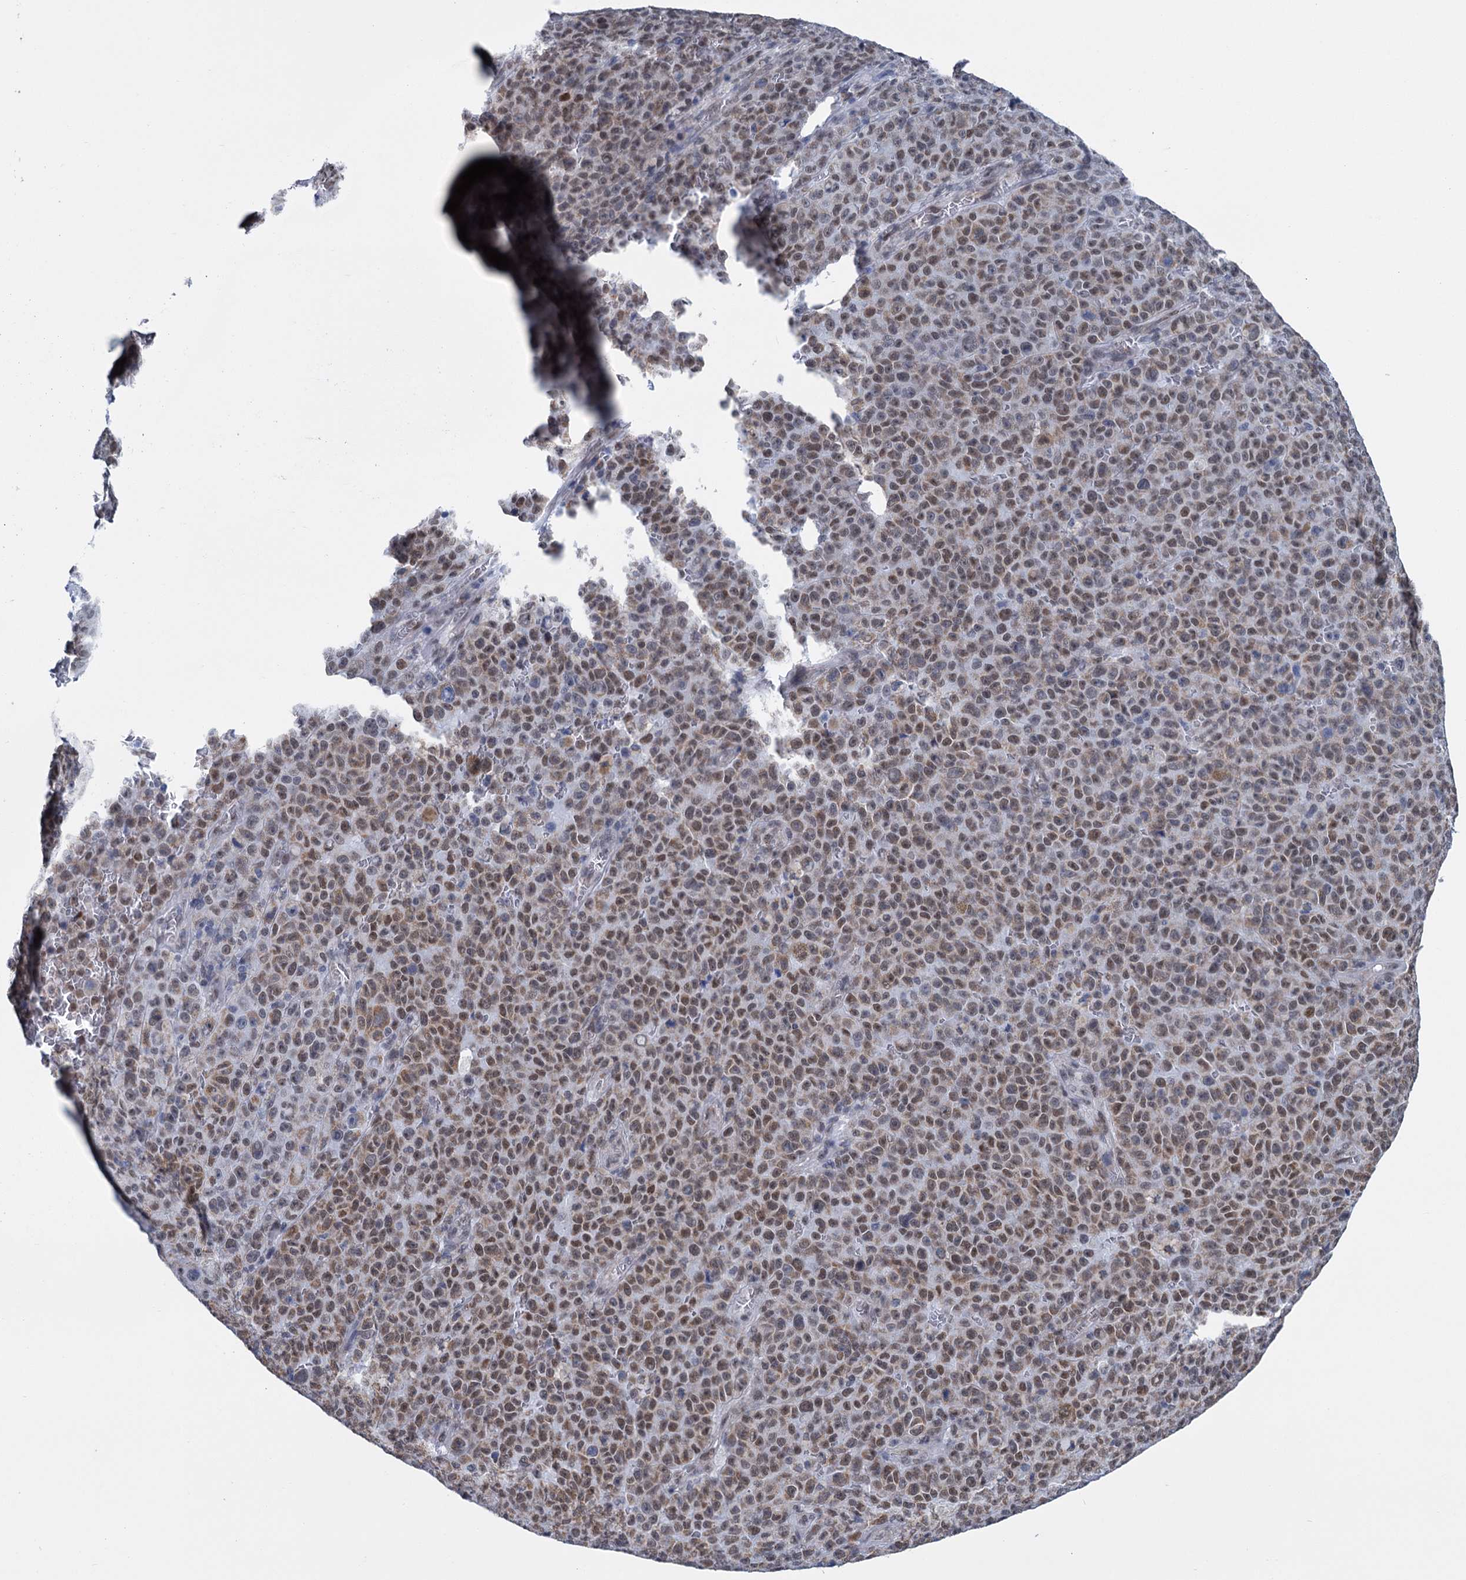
{"staining": {"intensity": "moderate", "quantity": ">75%", "location": "cytoplasmic/membranous,nuclear"}, "tissue": "melanoma", "cell_type": "Tumor cells", "image_type": "cancer", "snomed": [{"axis": "morphology", "description": "Malignant melanoma, NOS"}, {"axis": "topography", "description": "Skin"}], "caption": "Immunohistochemical staining of human melanoma shows medium levels of moderate cytoplasmic/membranous and nuclear protein staining in approximately >75% of tumor cells. (Brightfield microscopy of DAB IHC at high magnification).", "gene": "MORN3", "patient": {"sex": "female", "age": 82}}